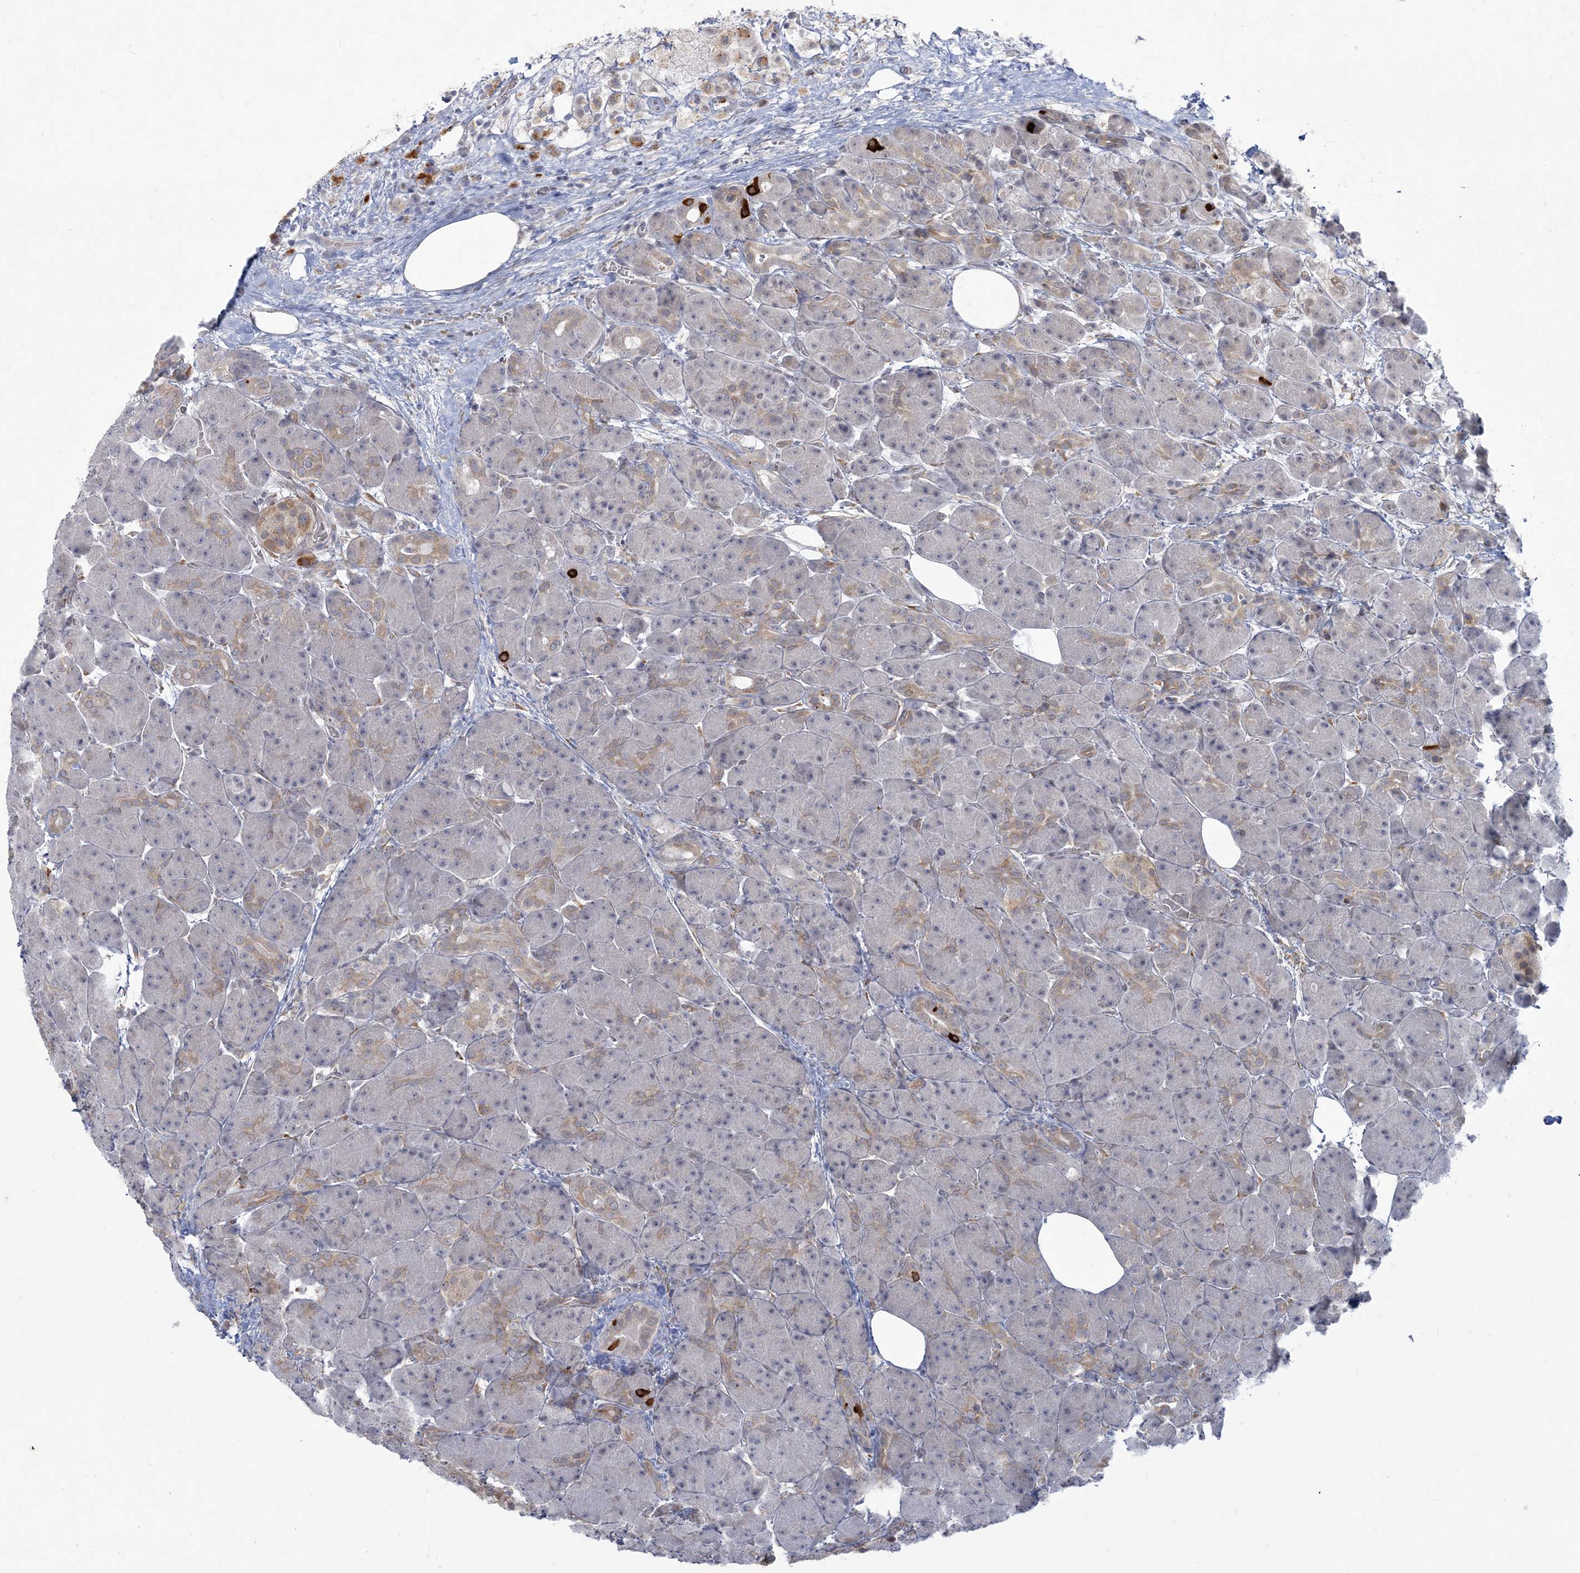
{"staining": {"intensity": "weak", "quantity": "<25%", "location": "cytoplasmic/membranous"}, "tissue": "pancreas", "cell_type": "Exocrine glandular cells", "image_type": "normal", "snomed": [{"axis": "morphology", "description": "Normal tissue, NOS"}, {"axis": "topography", "description": "Pancreas"}], "caption": "IHC of benign human pancreas displays no expression in exocrine glandular cells. (DAB (3,3'-diaminobenzidine) immunohistochemistry visualized using brightfield microscopy, high magnification).", "gene": "ZC3H6", "patient": {"sex": "male", "age": 63}}